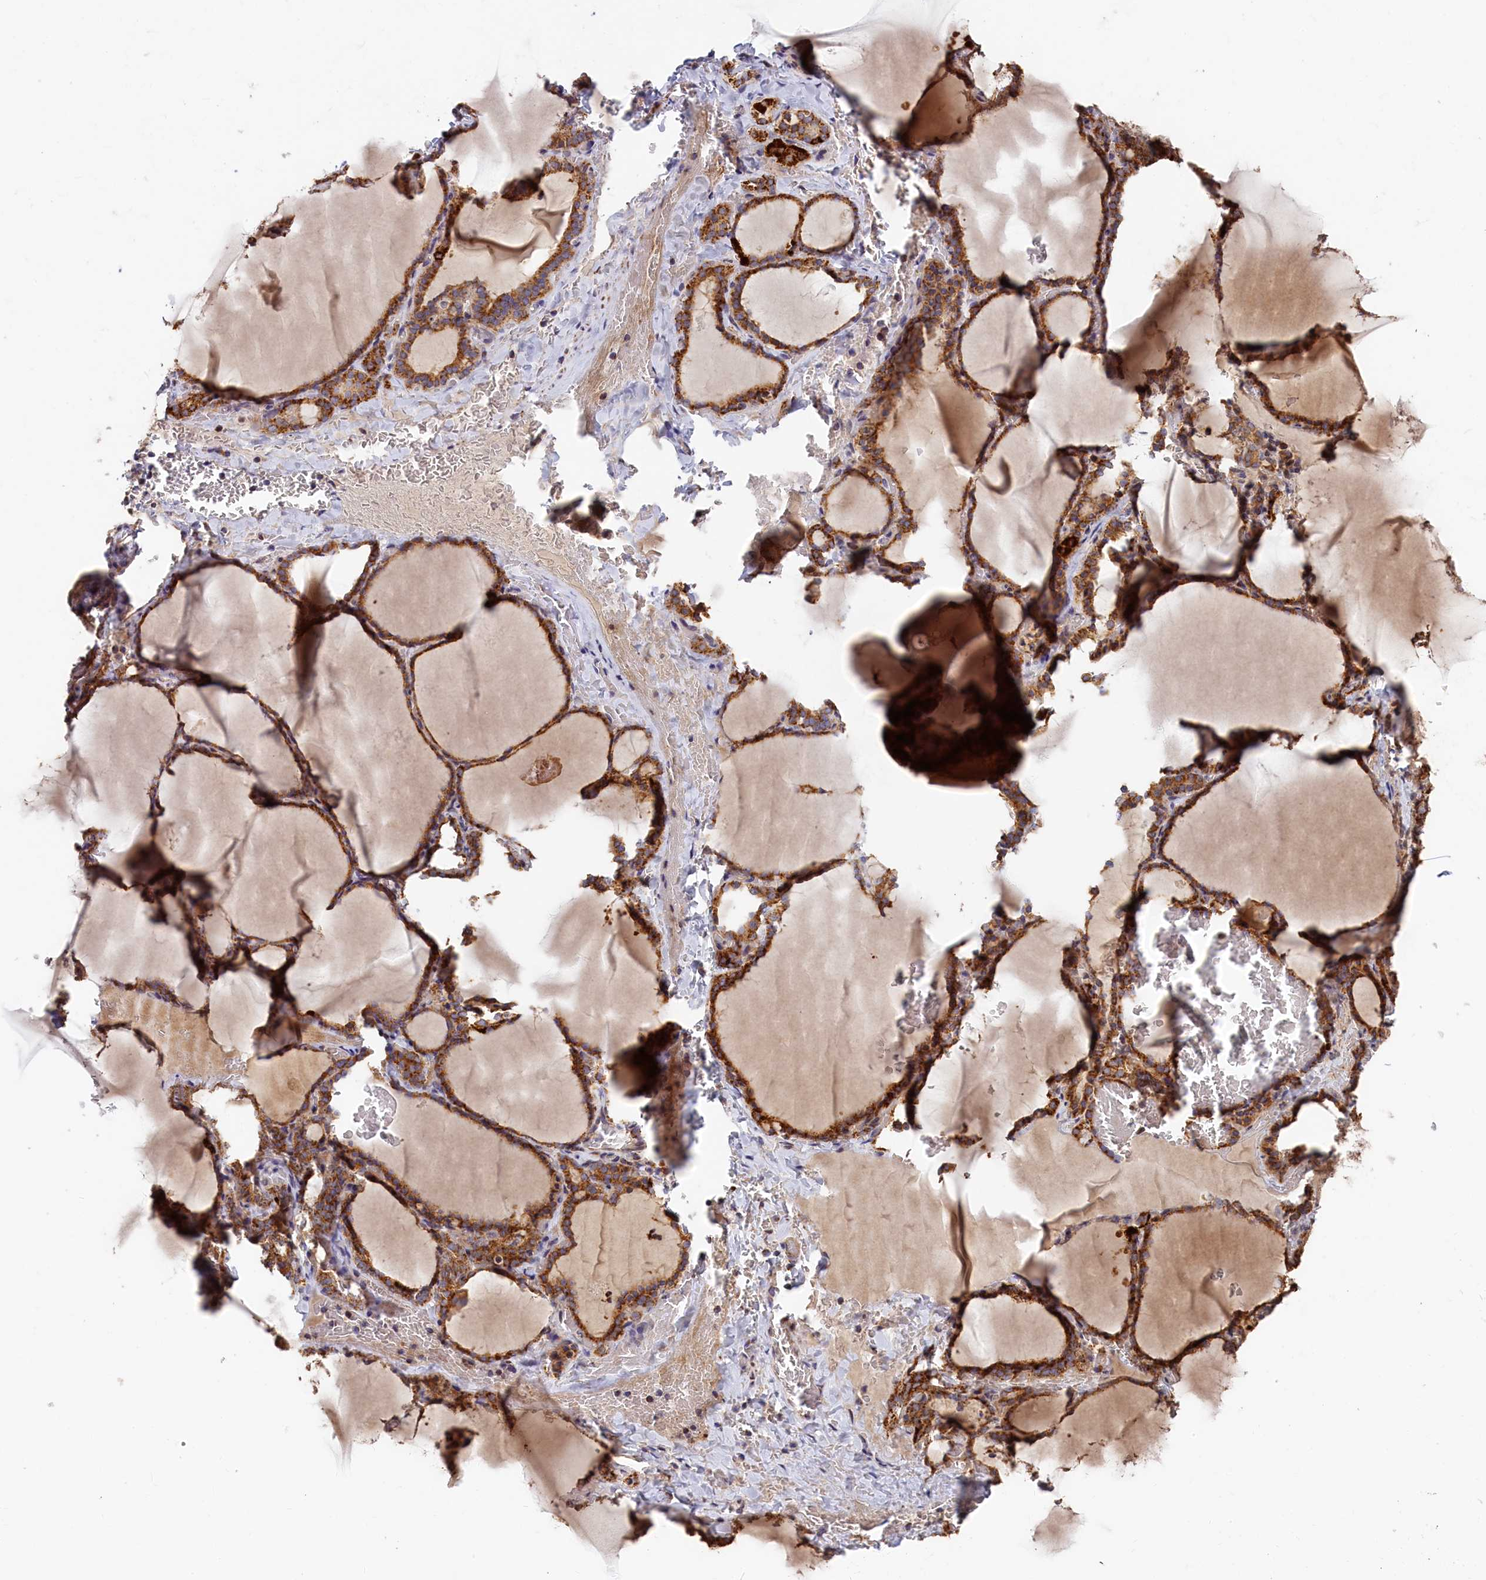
{"staining": {"intensity": "strong", "quantity": ">75%", "location": "cytoplasmic/membranous"}, "tissue": "thyroid gland", "cell_type": "Glandular cells", "image_type": "normal", "snomed": [{"axis": "morphology", "description": "Normal tissue, NOS"}, {"axis": "topography", "description": "Thyroid gland"}], "caption": "Brown immunohistochemical staining in unremarkable thyroid gland demonstrates strong cytoplasmic/membranous staining in approximately >75% of glandular cells. (DAB IHC with brightfield microscopy, high magnification).", "gene": "CEP44", "patient": {"sex": "female", "age": 39}}